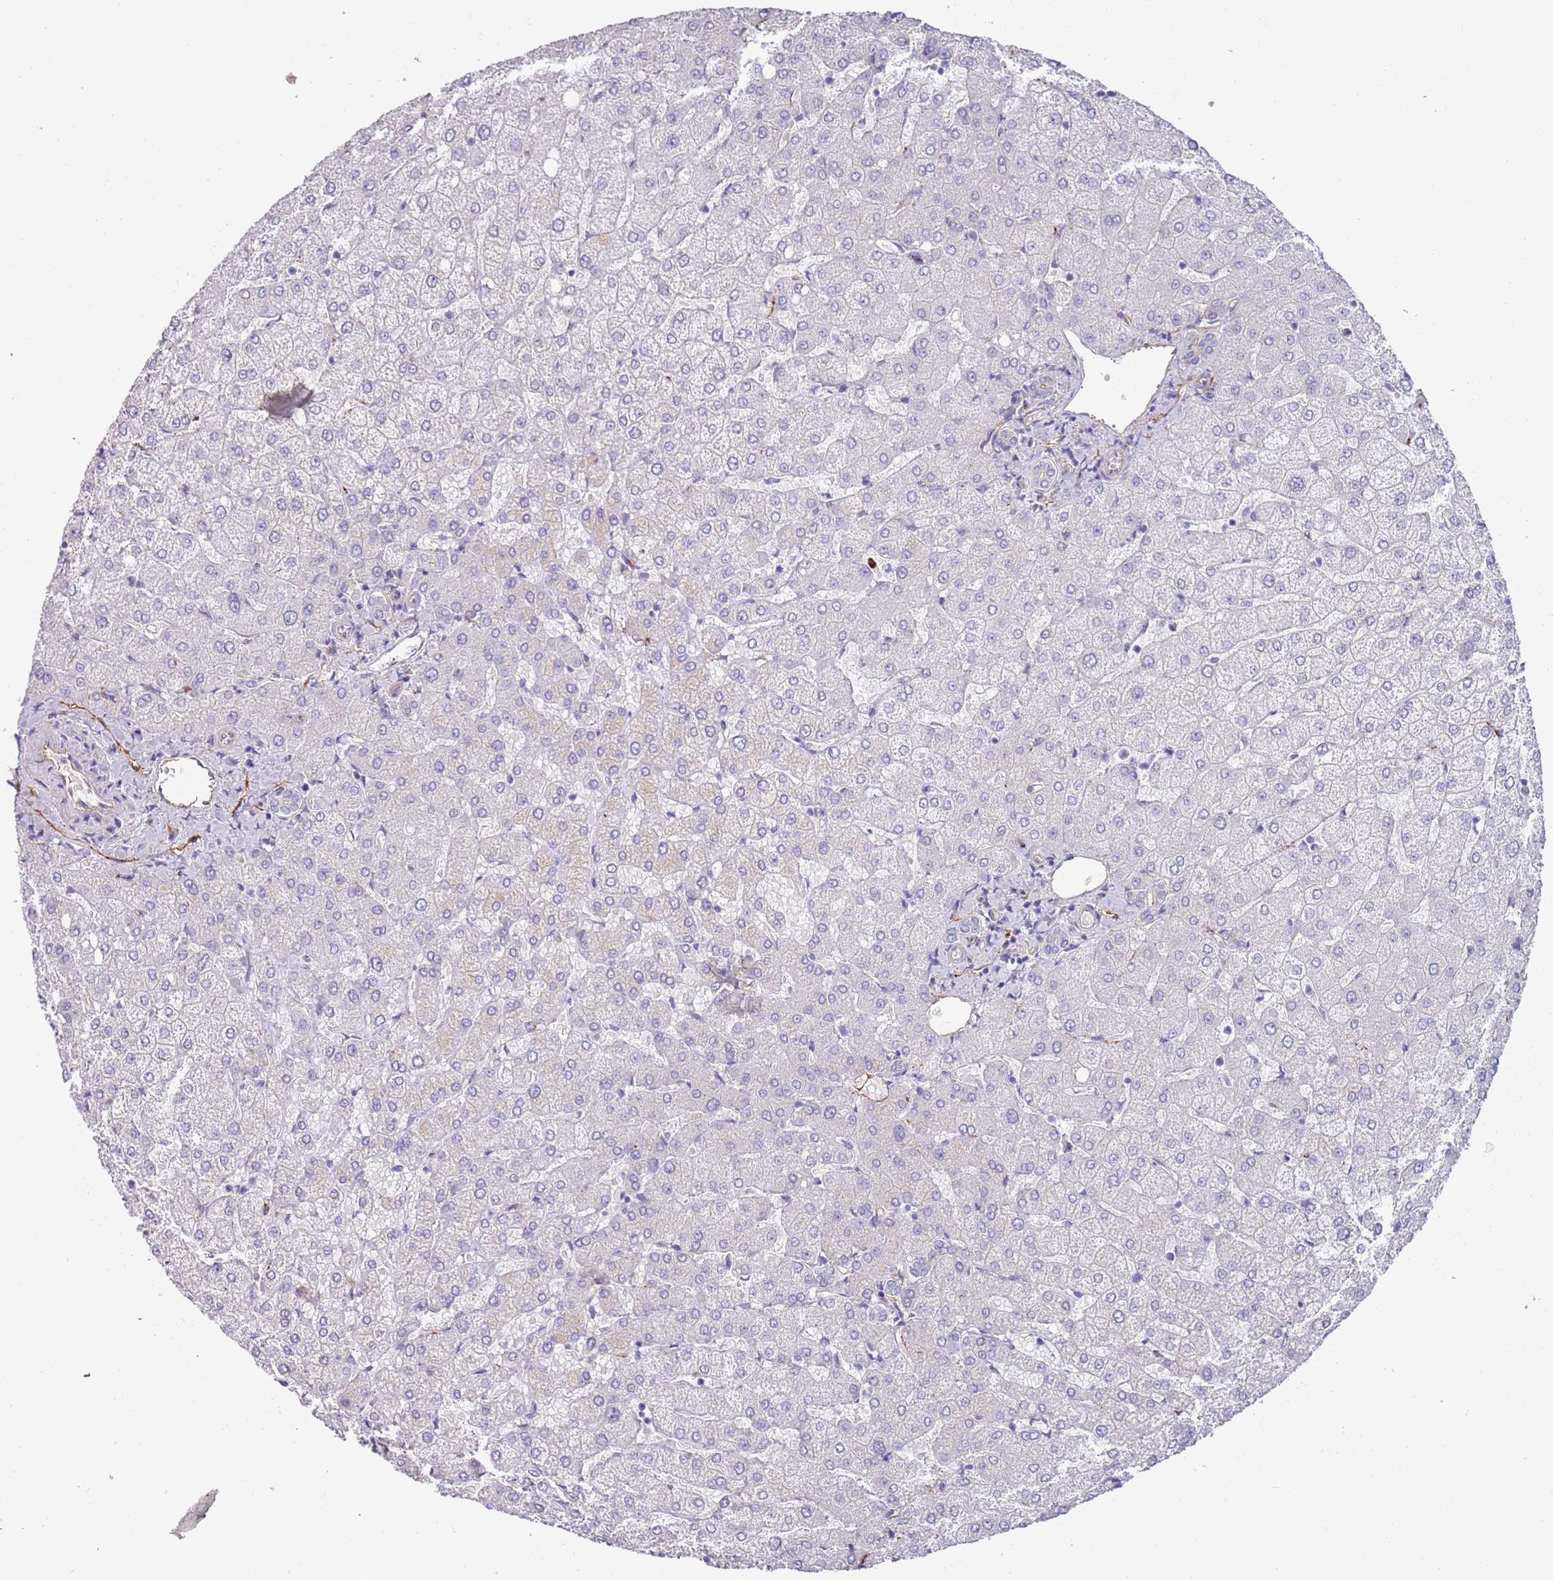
{"staining": {"intensity": "negative", "quantity": "none", "location": "none"}, "tissue": "liver", "cell_type": "Cholangiocytes", "image_type": "normal", "snomed": [{"axis": "morphology", "description": "Normal tissue, NOS"}, {"axis": "topography", "description": "Liver"}], "caption": "This is an immunohistochemistry micrograph of unremarkable human liver. There is no staining in cholangiocytes.", "gene": "ENSG00000271254", "patient": {"sex": "female", "age": 54}}